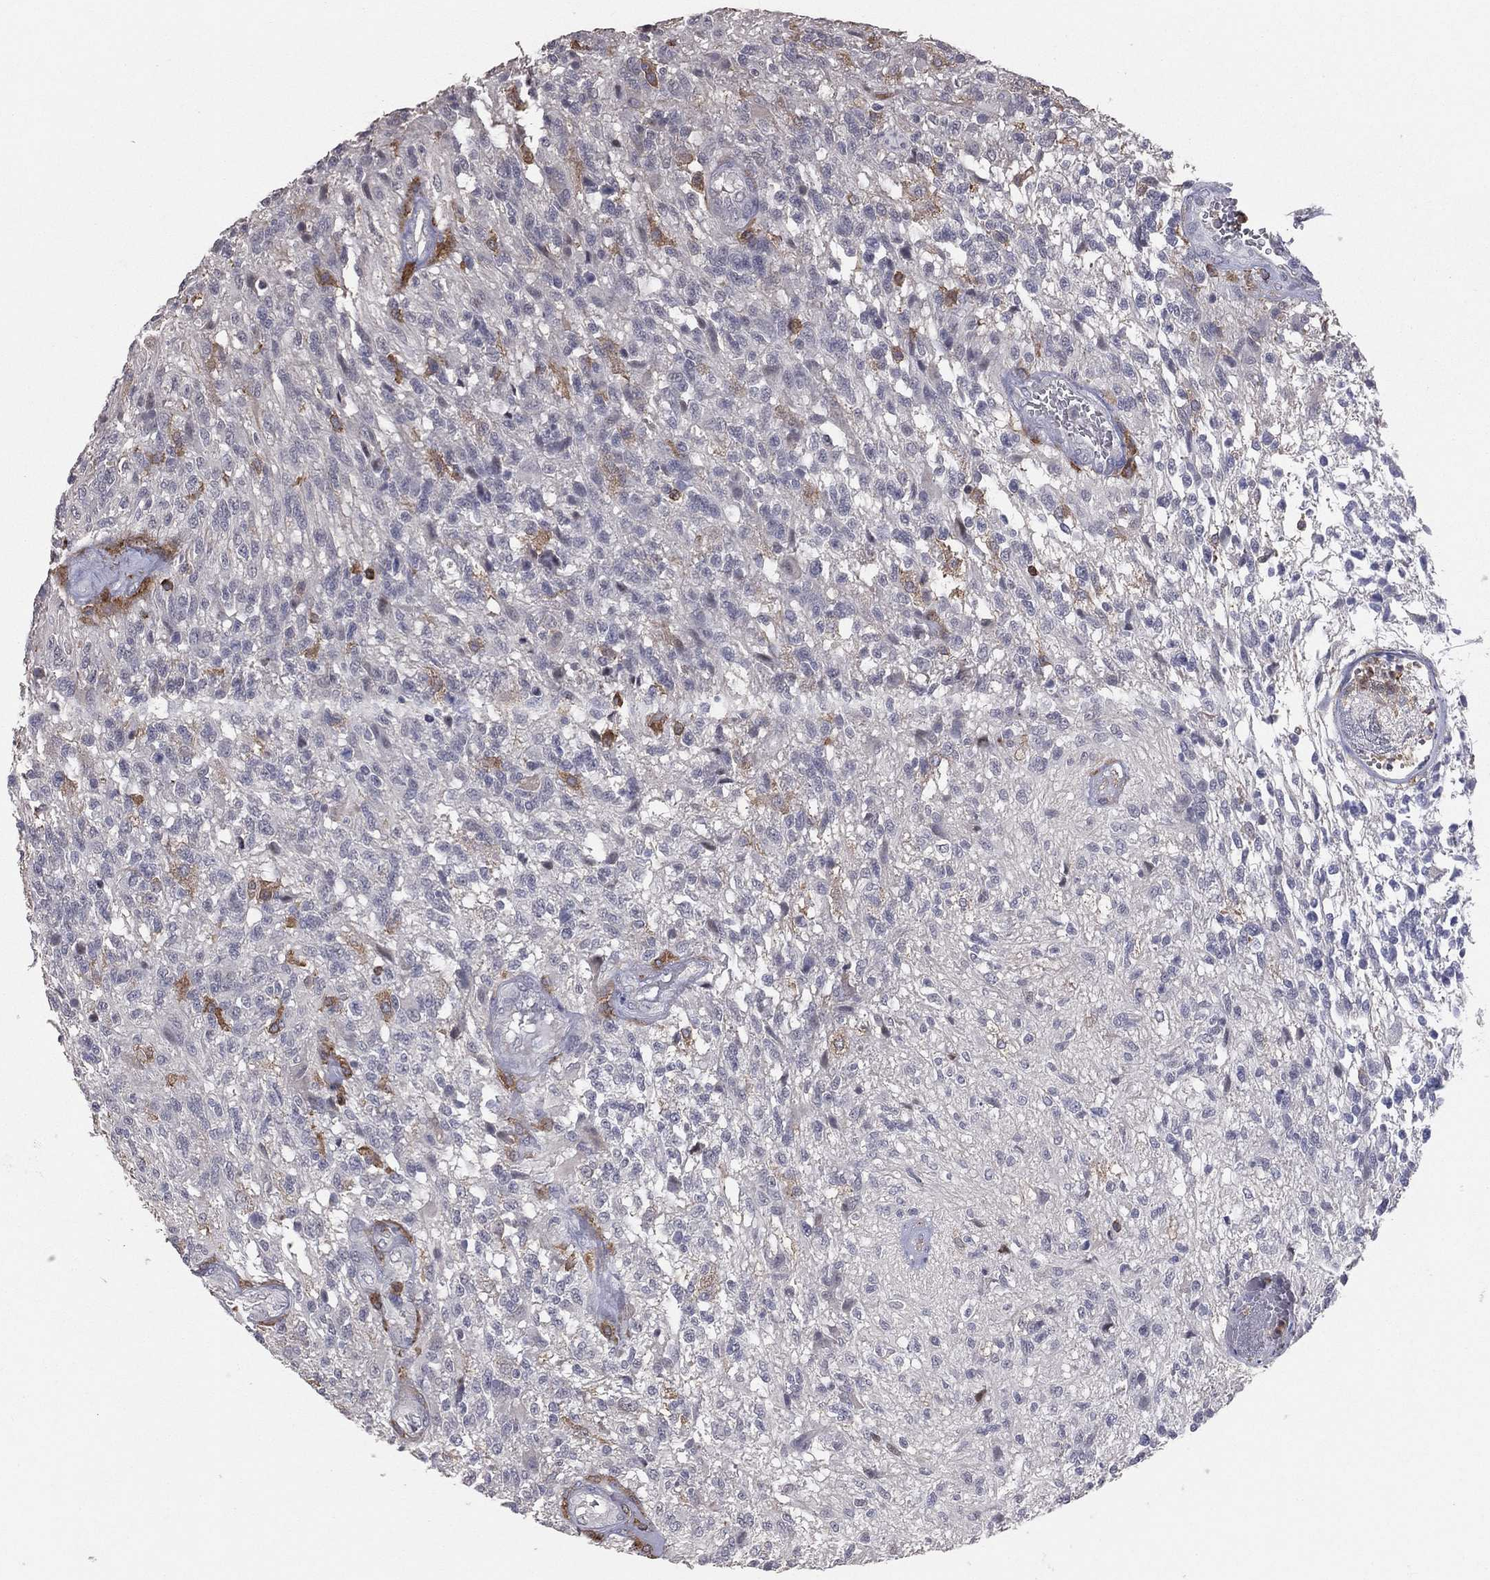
{"staining": {"intensity": "negative", "quantity": "none", "location": "none"}, "tissue": "glioma", "cell_type": "Tumor cells", "image_type": "cancer", "snomed": [{"axis": "morphology", "description": "Glioma, malignant, High grade"}, {"axis": "topography", "description": "Brain"}], "caption": "Immunohistochemistry (IHC) histopathology image of neoplastic tissue: human high-grade glioma (malignant) stained with DAB (3,3'-diaminobenzidine) demonstrates no significant protein expression in tumor cells.", "gene": "PSTPIP1", "patient": {"sex": "male", "age": 56}}